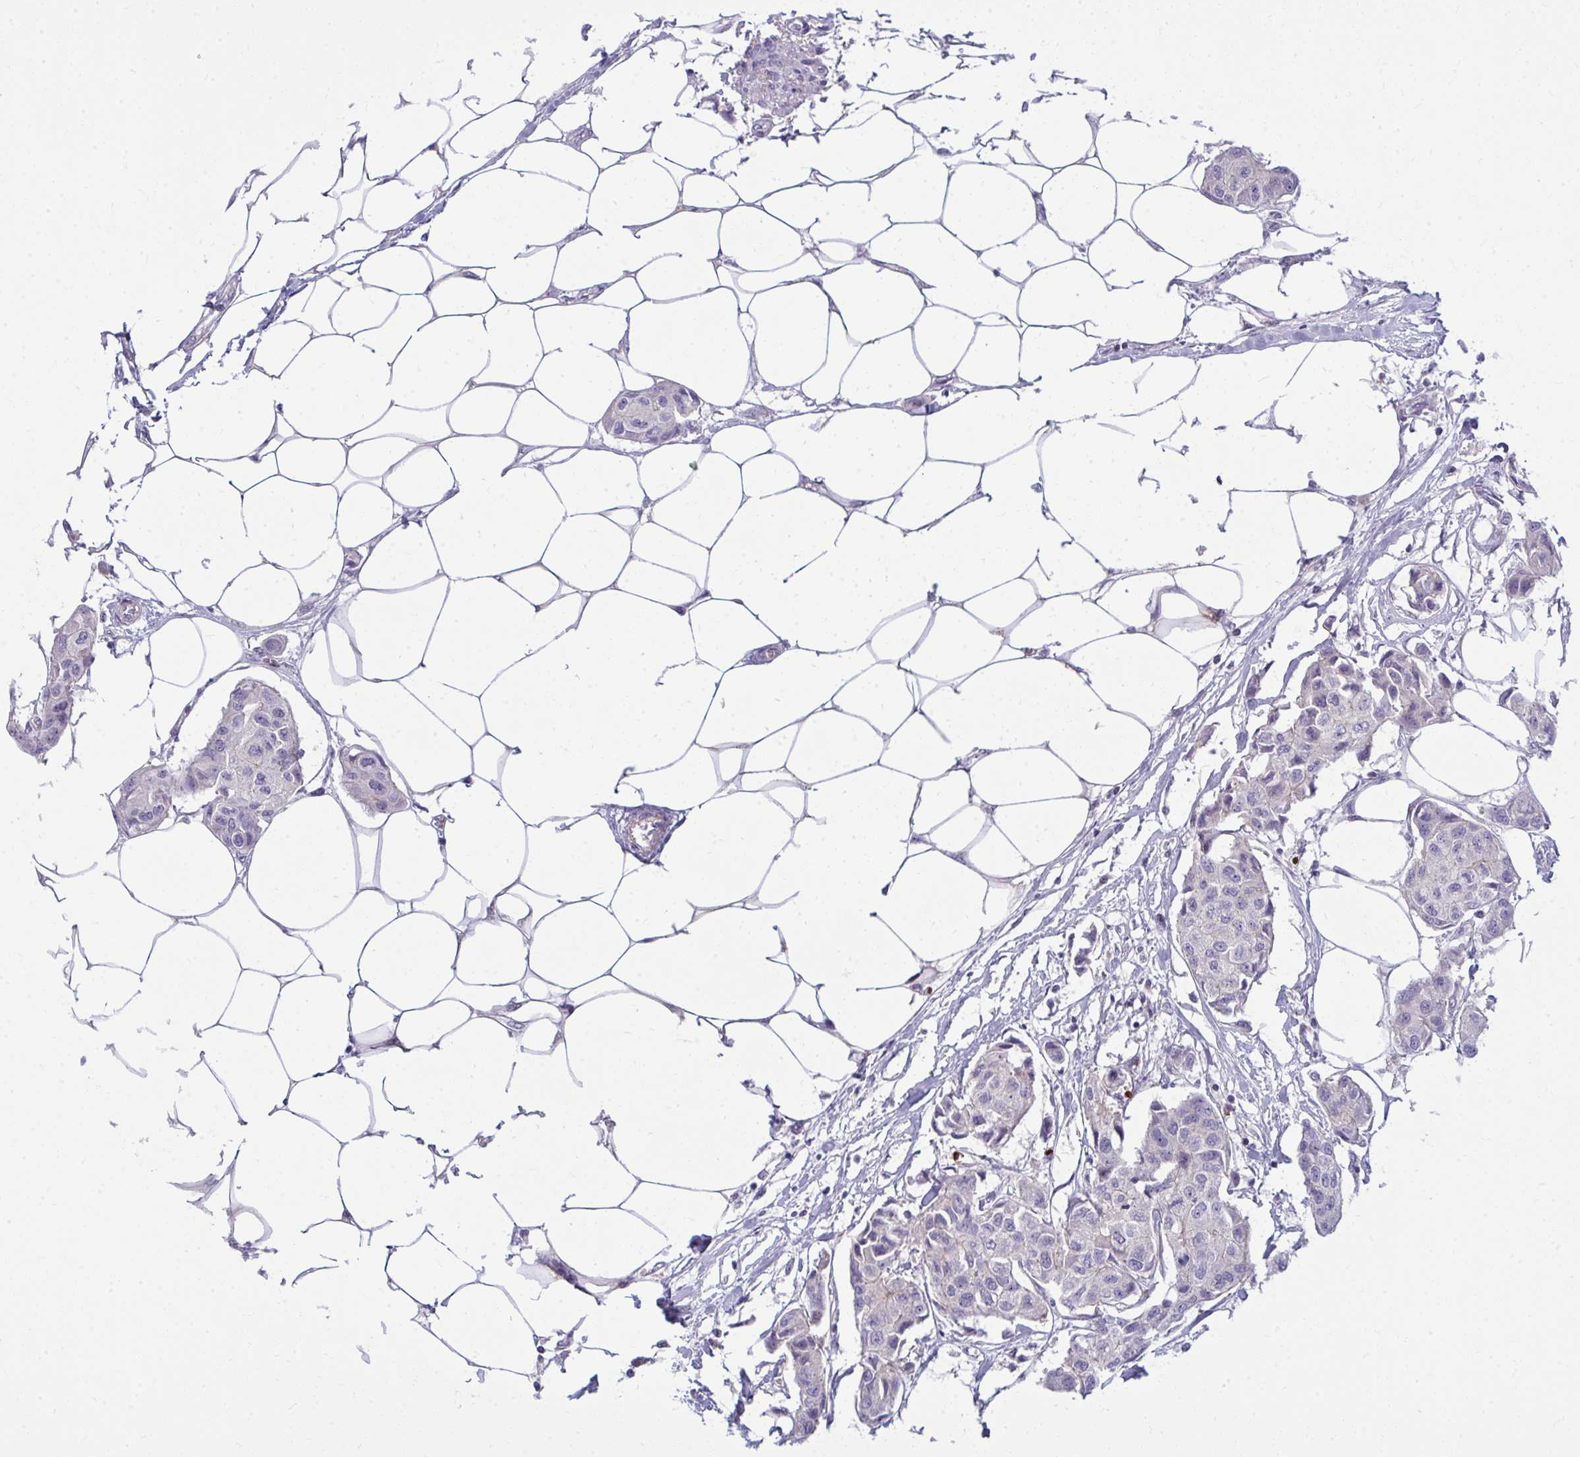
{"staining": {"intensity": "negative", "quantity": "none", "location": "none"}, "tissue": "breast cancer", "cell_type": "Tumor cells", "image_type": "cancer", "snomed": [{"axis": "morphology", "description": "Duct carcinoma"}, {"axis": "topography", "description": "Breast"}, {"axis": "topography", "description": "Lymph node"}], "caption": "Invasive ductal carcinoma (breast) was stained to show a protein in brown. There is no significant staining in tumor cells.", "gene": "SLC14A1", "patient": {"sex": "female", "age": 80}}